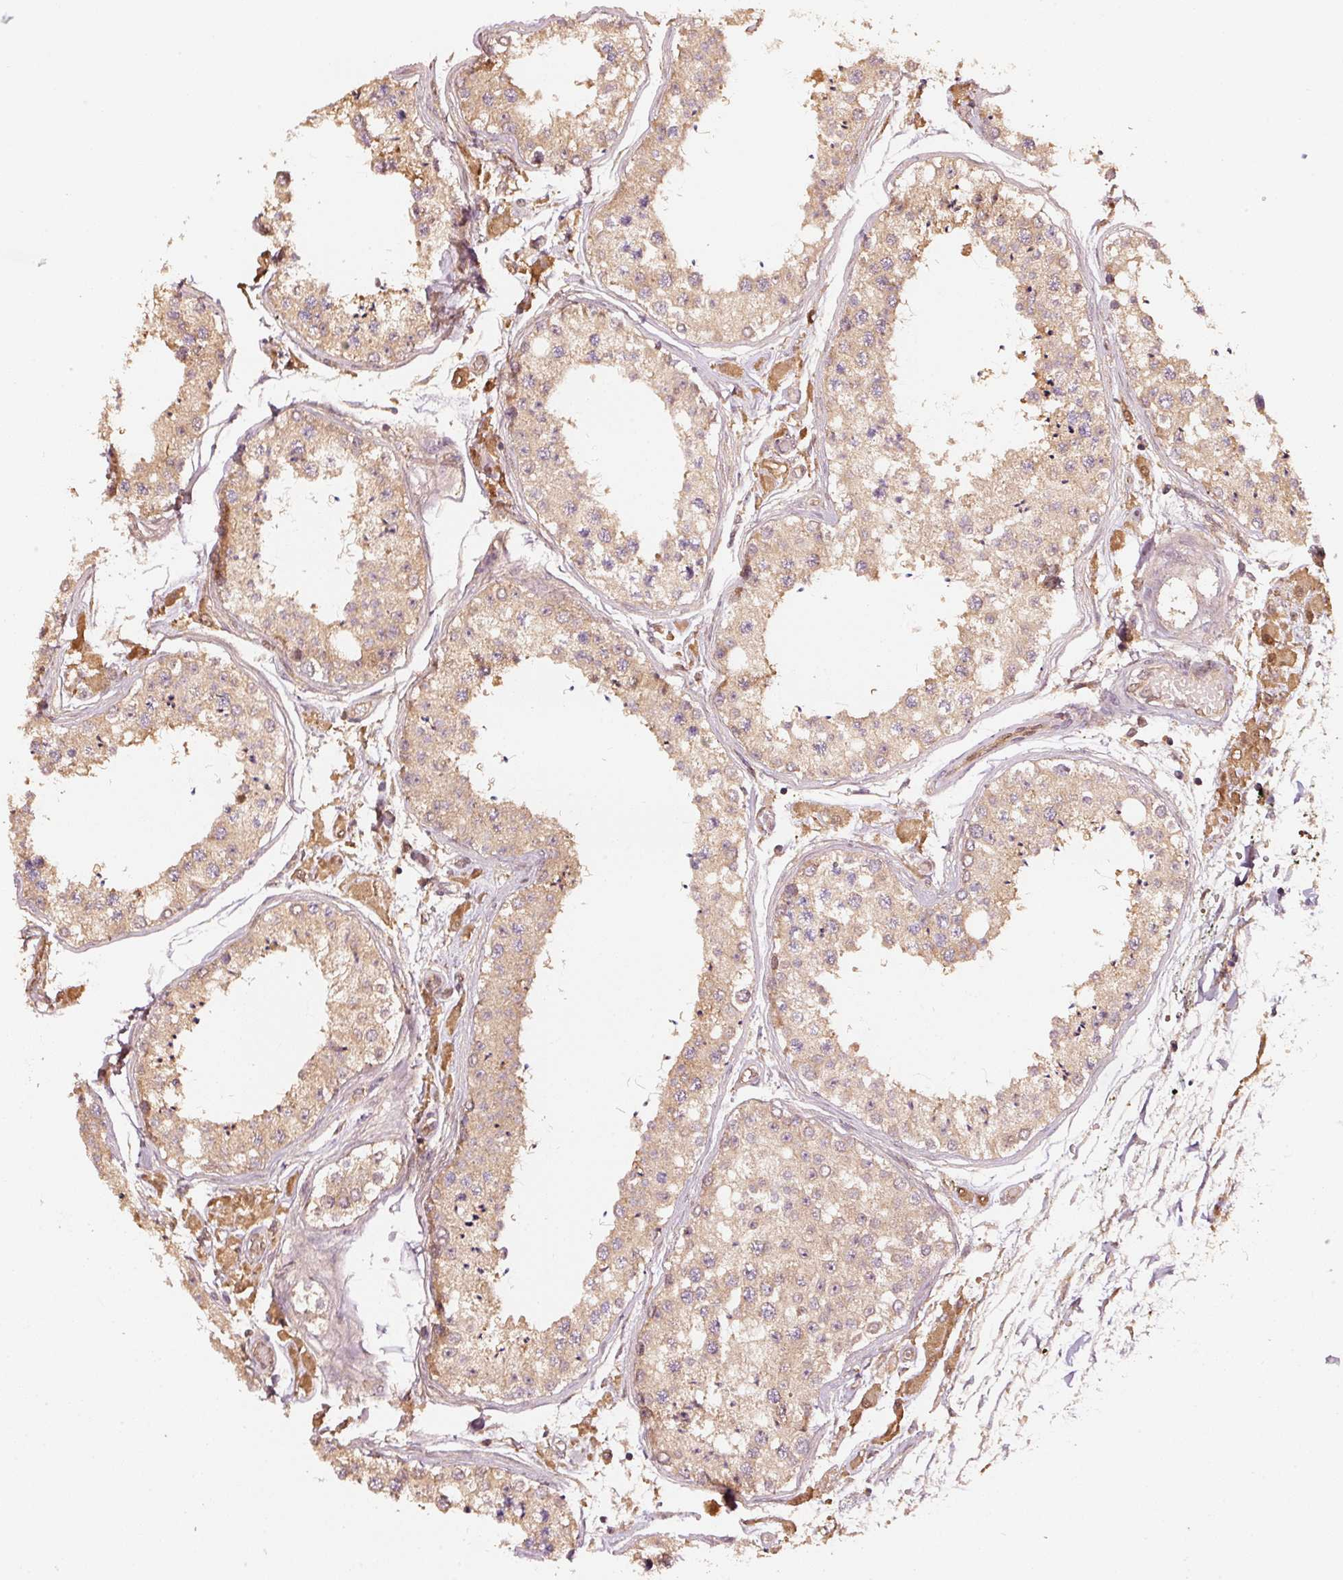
{"staining": {"intensity": "moderate", "quantity": ">75%", "location": "cytoplasmic/membranous"}, "tissue": "testis", "cell_type": "Cells in seminiferous ducts", "image_type": "normal", "snomed": [{"axis": "morphology", "description": "Normal tissue, NOS"}, {"axis": "topography", "description": "Testis"}], "caption": "Protein staining of unremarkable testis demonstrates moderate cytoplasmic/membranous staining in approximately >75% of cells in seminiferous ducts.", "gene": "STAU1", "patient": {"sex": "male", "age": 25}}